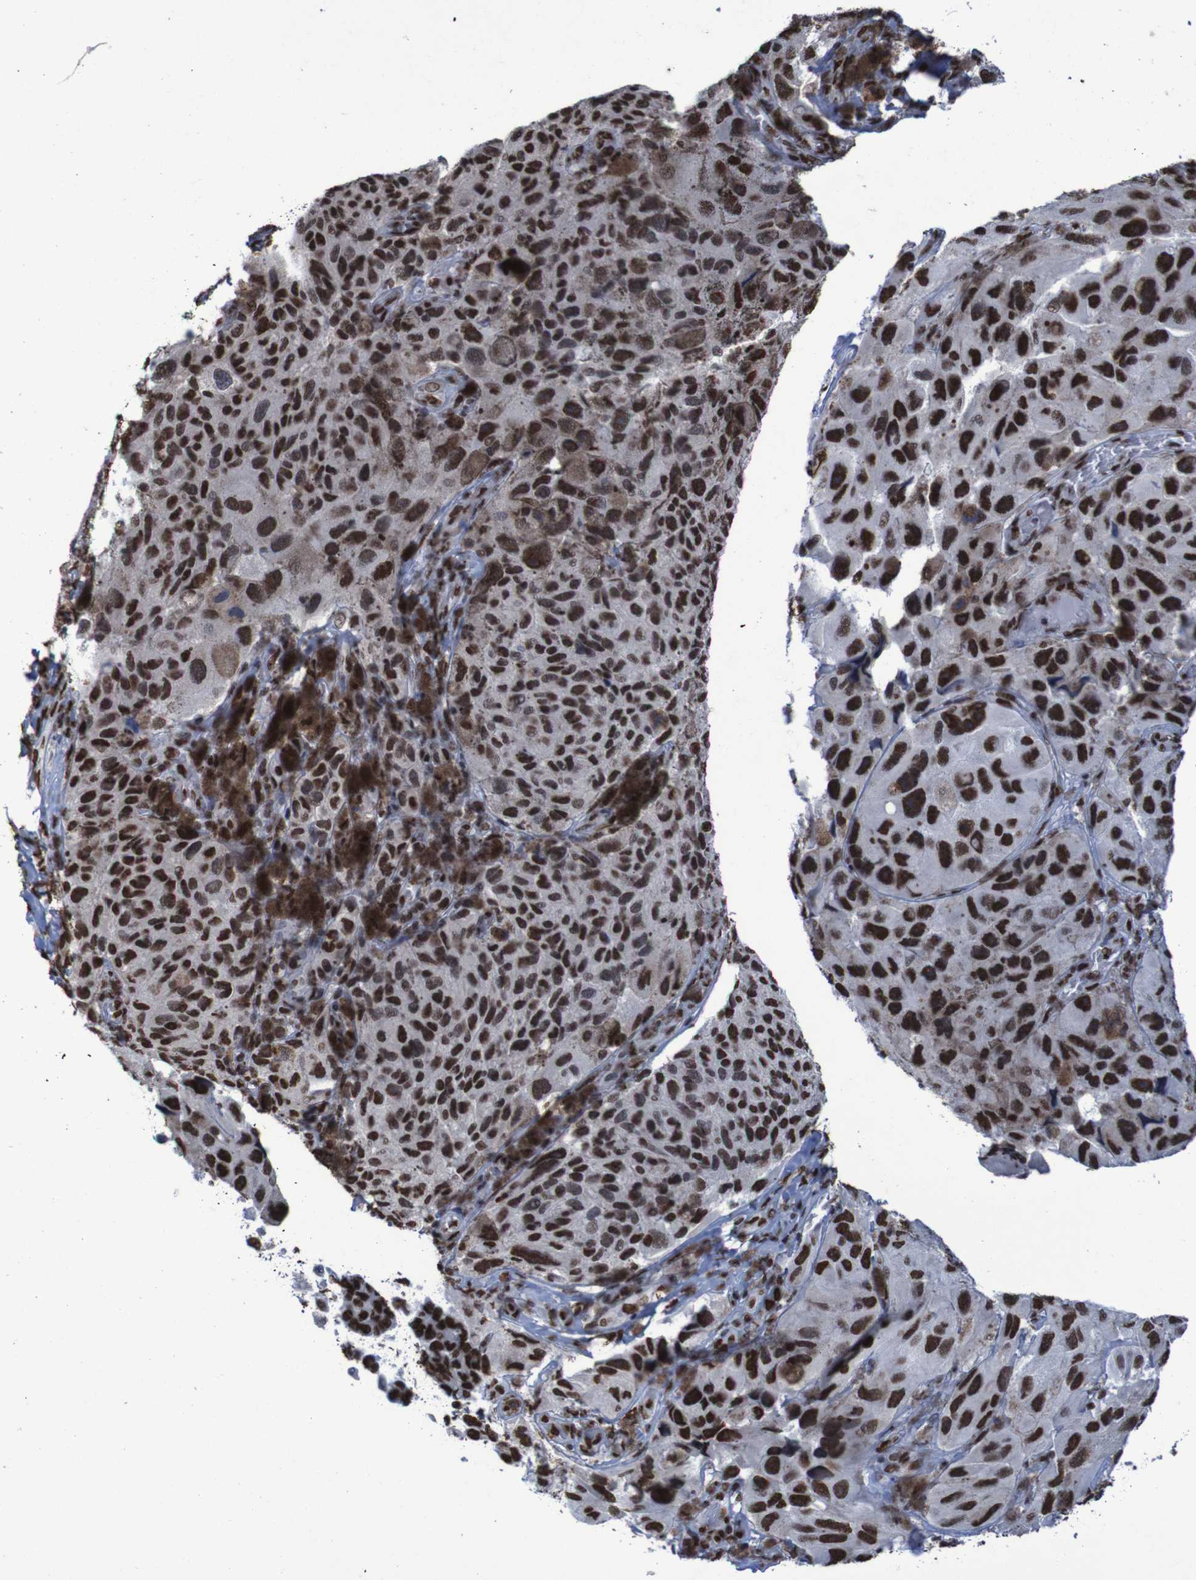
{"staining": {"intensity": "strong", "quantity": ">75%", "location": "nuclear"}, "tissue": "melanoma", "cell_type": "Tumor cells", "image_type": "cancer", "snomed": [{"axis": "morphology", "description": "Malignant melanoma, NOS"}, {"axis": "topography", "description": "Skin"}], "caption": "Strong nuclear positivity for a protein is present in approximately >75% of tumor cells of malignant melanoma using IHC.", "gene": "HNRNPR", "patient": {"sex": "female", "age": 73}}